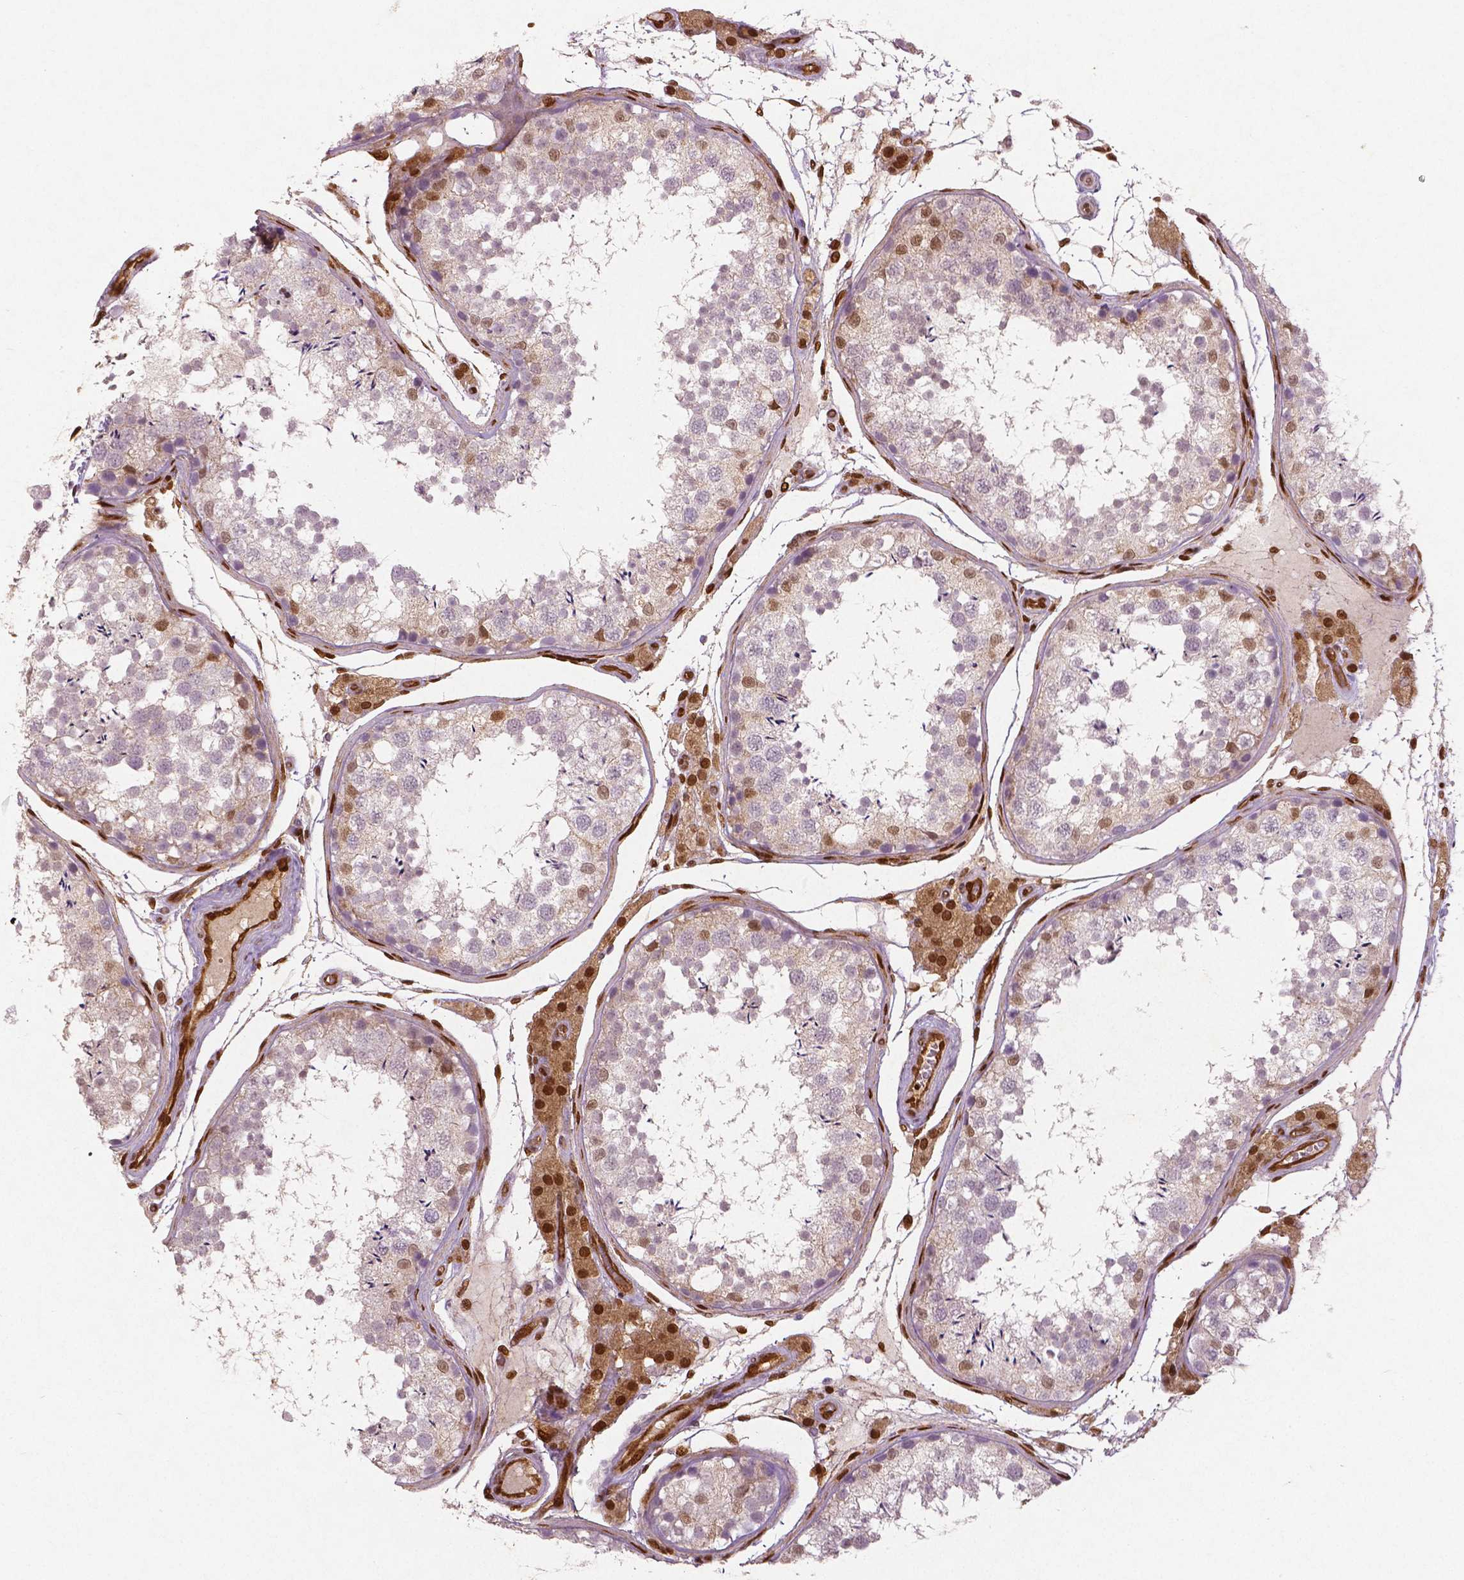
{"staining": {"intensity": "moderate", "quantity": "<25%", "location": "cytoplasmic/membranous,nuclear"}, "tissue": "testis", "cell_type": "Cells in seminiferous ducts", "image_type": "normal", "snomed": [{"axis": "morphology", "description": "Normal tissue, NOS"}, {"axis": "topography", "description": "Testis"}], "caption": "Immunohistochemistry (IHC) of normal testis shows low levels of moderate cytoplasmic/membranous,nuclear positivity in approximately <25% of cells in seminiferous ducts. Nuclei are stained in blue.", "gene": "WWTR1", "patient": {"sex": "male", "age": 29}}